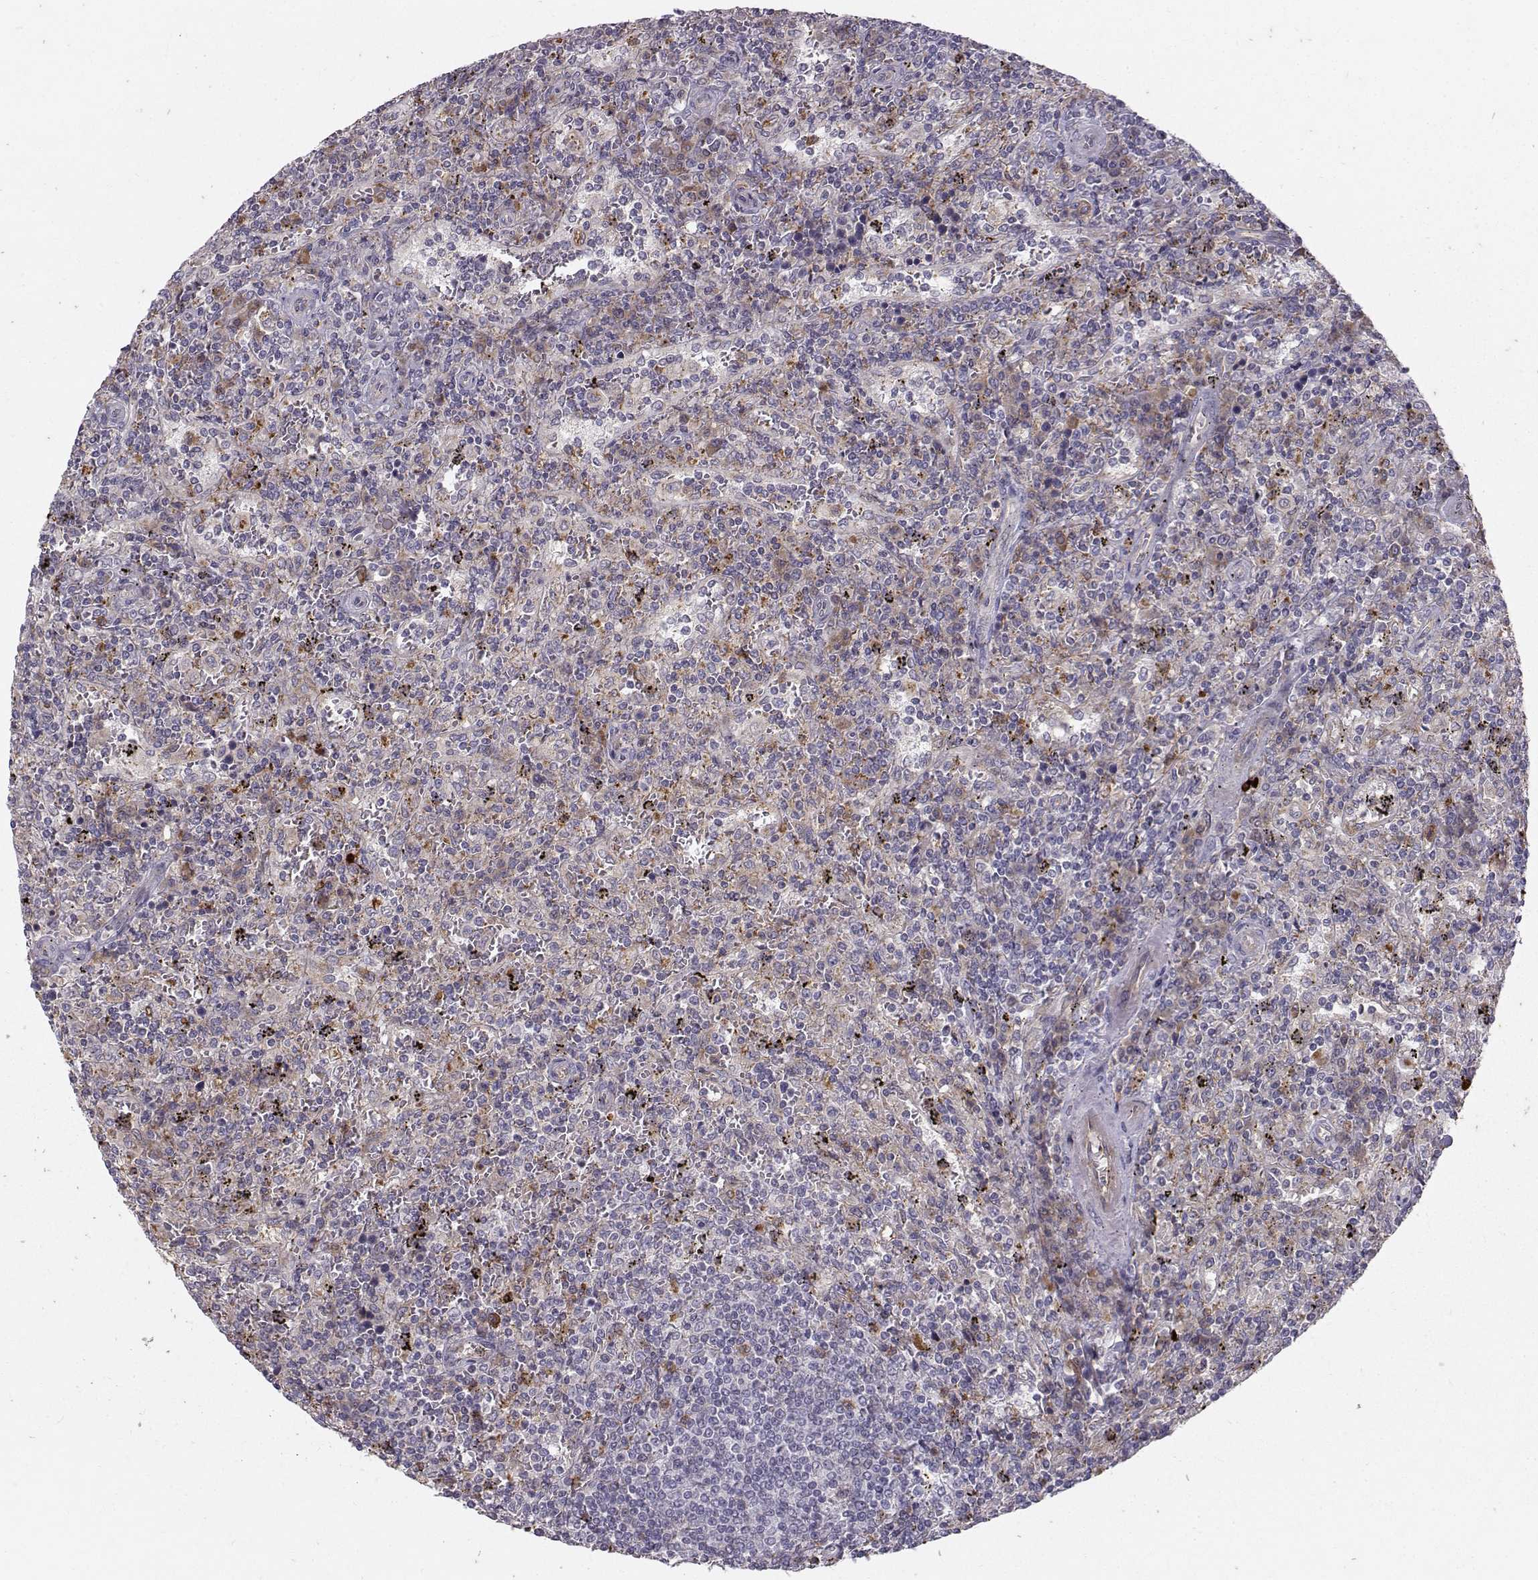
{"staining": {"intensity": "negative", "quantity": "none", "location": "none"}, "tissue": "lymphoma", "cell_type": "Tumor cells", "image_type": "cancer", "snomed": [{"axis": "morphology", "description": "Malignant lymphoma, non-Hodgkin's type, Low grade"}, {"axis": "topography", "description": "Spleen"}], "caption": "Low-grade malignant lymphoma, non-Hodgkin's type was stained to show a protein in brown. There is no significant staining in tumor cells.", "gene": "OPRD1", "patient": {"sex": "male", "age": 62}}